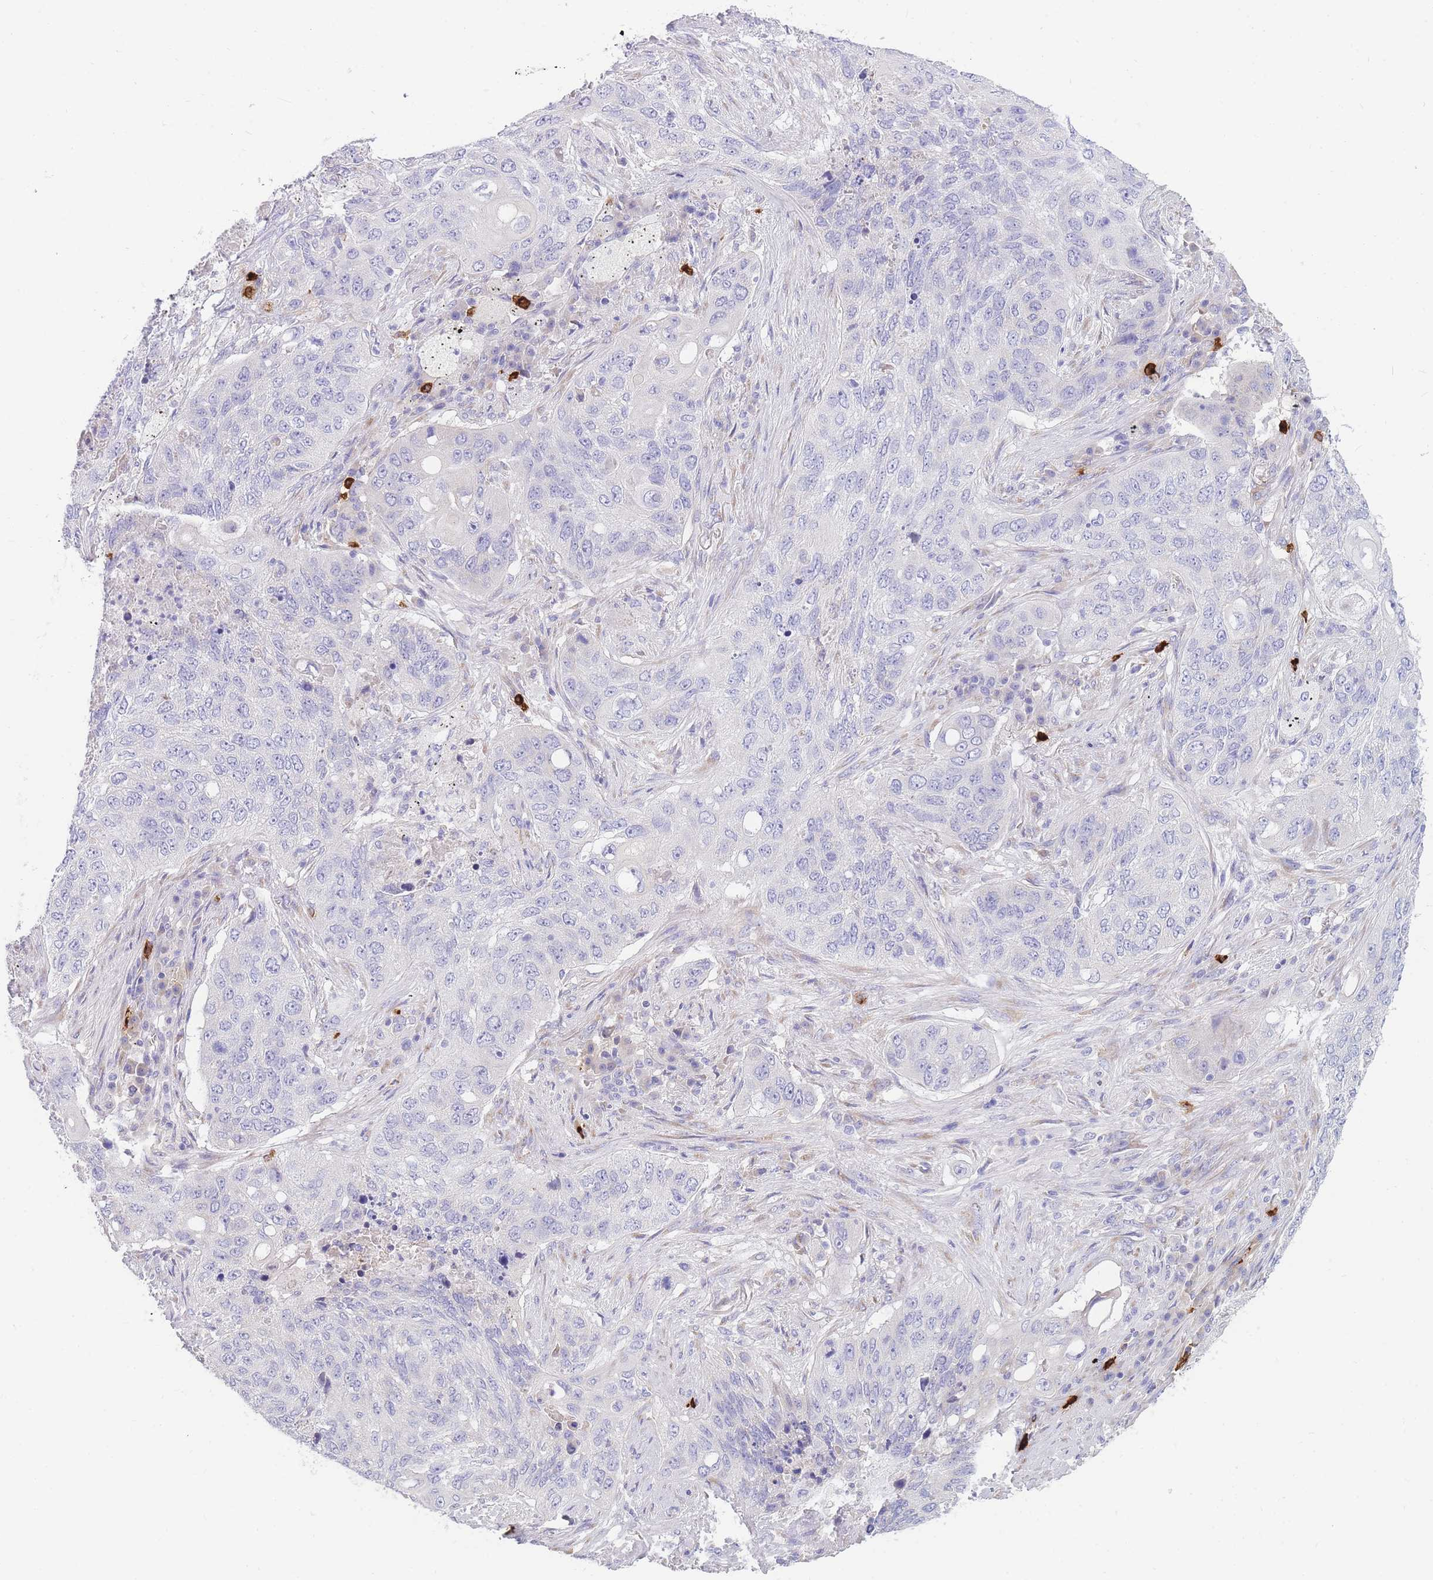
{"staining": {"intensity": "negative", "quantity": "none", "location": "none"}, "tissue": "lung cancer", "cell_type": "Tumor cells", "image_type": "cancer", "snomed": [{"axis": "morphology", "description": "Squamous cell carcinoma, NOS"}, {"axis": "topography", "description": "Lung"}], "caption": "There is no significant staining in tumor cells of squamous cell carcinoma (lung). (Brightfield microscopy of DAB immunohistochemistry (IHC) at high magnification).", "gene": "TPSD1", "patient": {"sex": "female", "age": 63}}